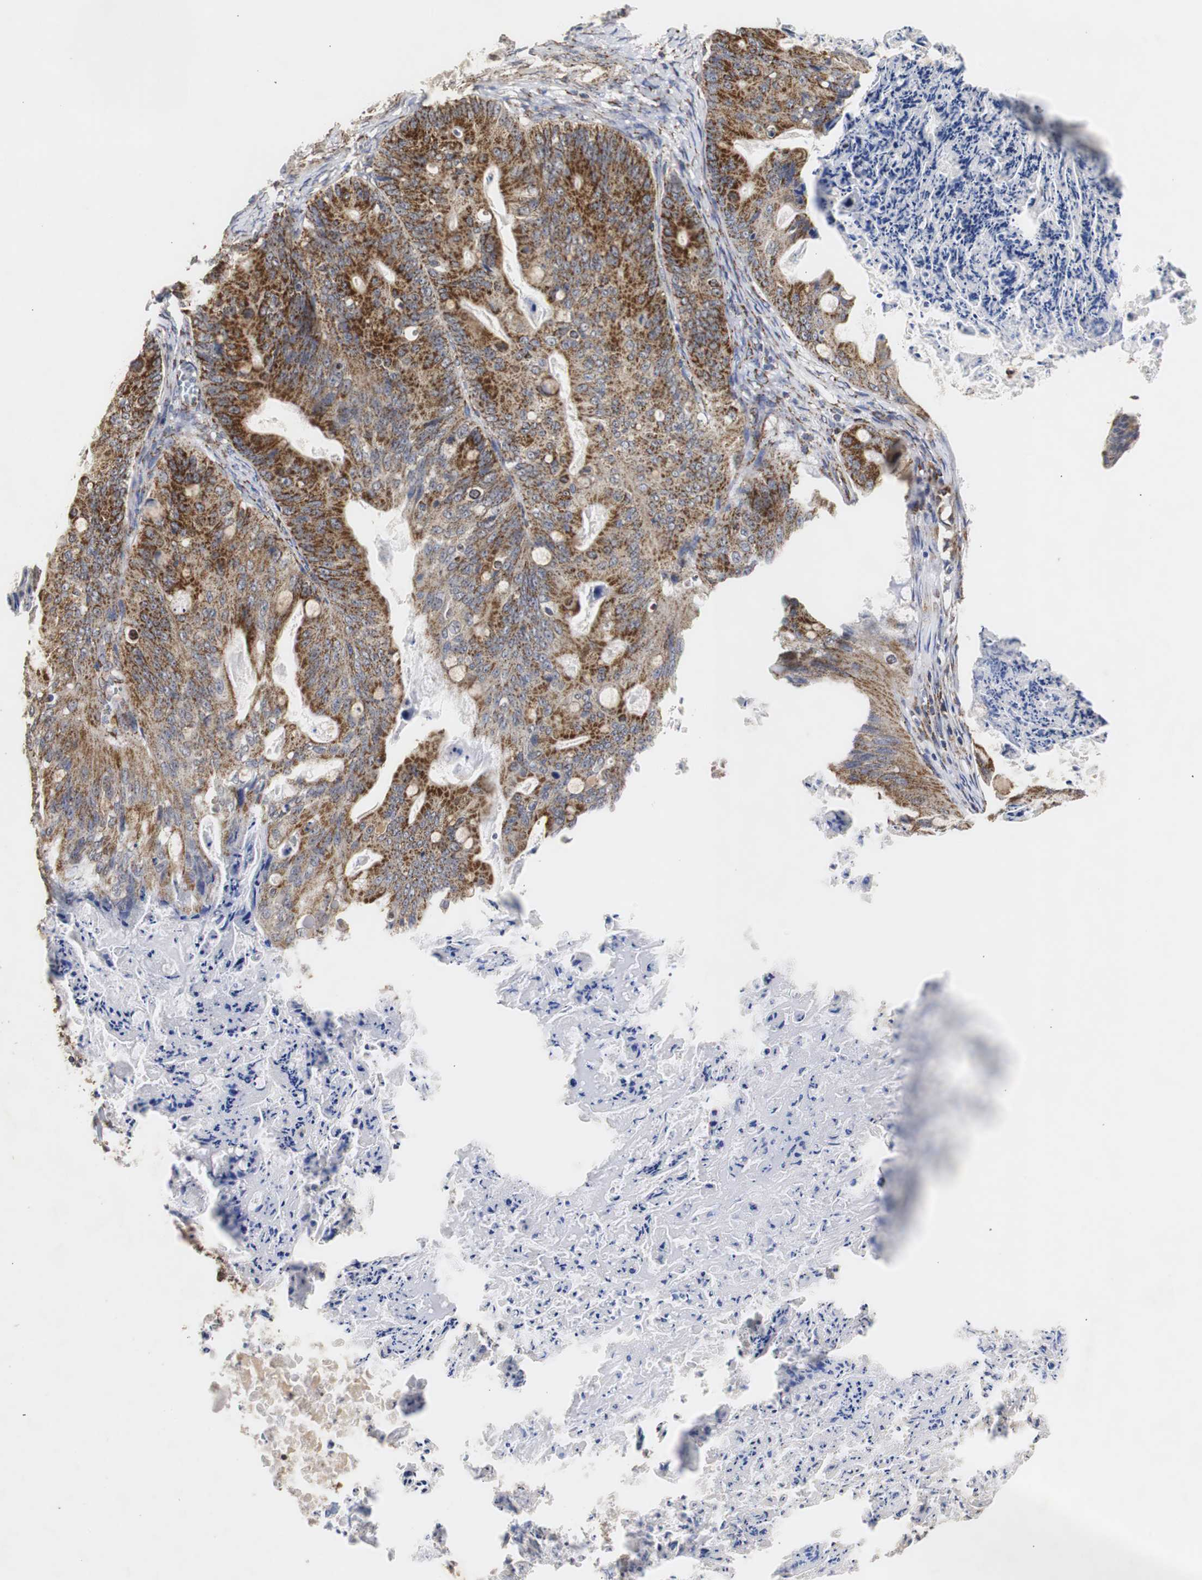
{"staining": {"intensity": "strong", "quantity": "25%-75%", "location": "cytoplasmic/membranous"}, "tissue": "ovarian cancer", "cell_type": "Tumor cells", "image_type": "cancer", "snomed": [{"axis": "morphology", "description": "Cystadenocarcinoma, mucinous, NOS"}, {"axis": "topography", "description": "Ovary"}], "caption": "This is an image of IHC staining of mucinous cystadenocarcinoma (ovarian), which shows strong positivity in the cytoplasmic/membranous of tumor cells.", "gene": "HSD17B10", "patient": {"sex": "female", "age": 36}}